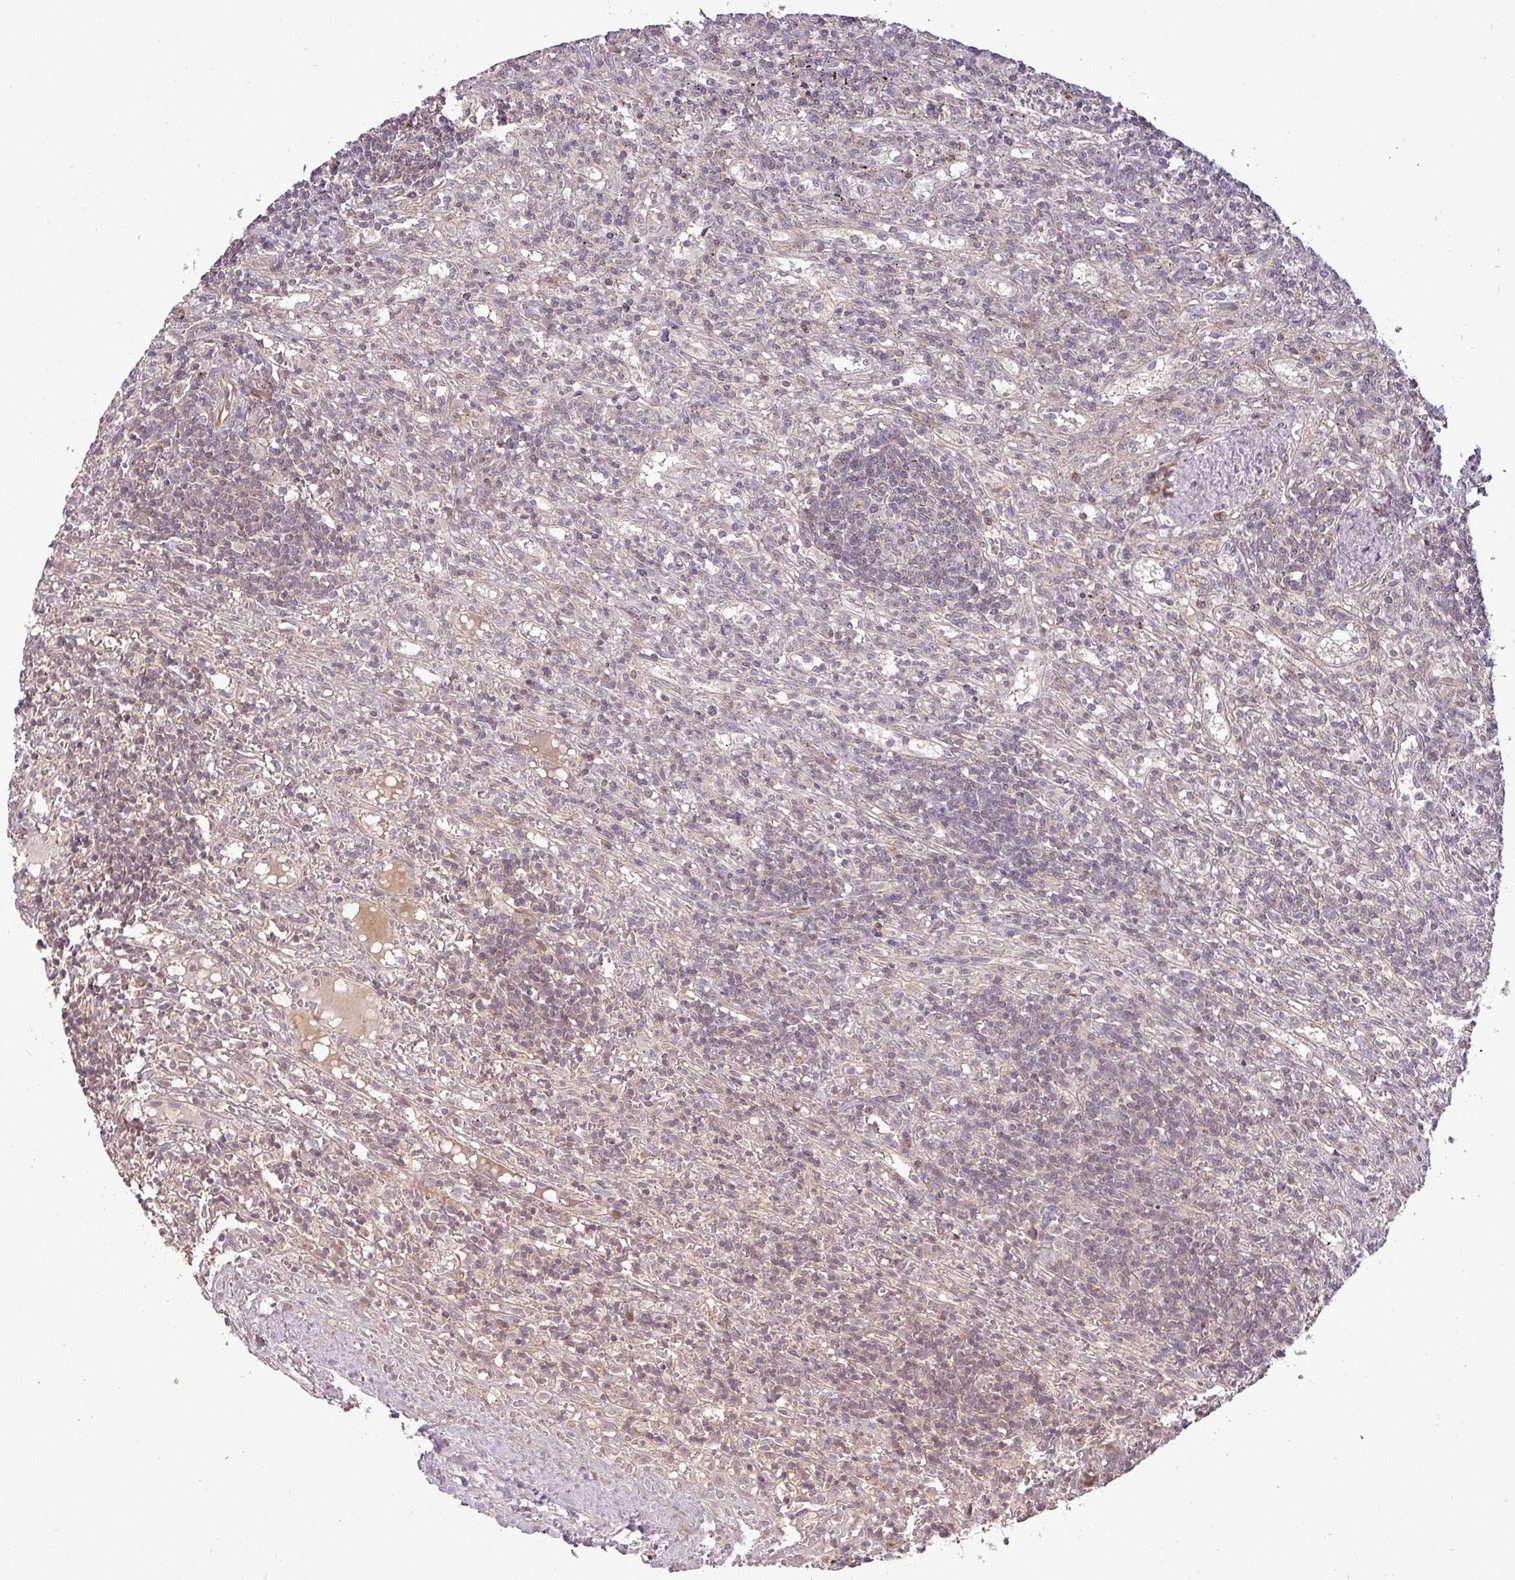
{"staining": {"intensity": "negative", "quantity": "none", "location": "none"}, "tissue": "lymphoma", "cell_type": "Tumor cells", "image_type": "cancer", "snomed": [{"axis": "morphology", "description": "Malignant lymphoma, non-Hodgkin's type, Low grade"}, {"axis": "topography", "description": "Spleen"}], "caption": "Immunohistochemical staining of human malignant lymphoma, non-Hodgkin's type (low-grade) shows no significant expression in tumor cells. Nuclei are stained in blue.", "gene": "FAIM", "patient": {"sex": "male", "age": 76}}